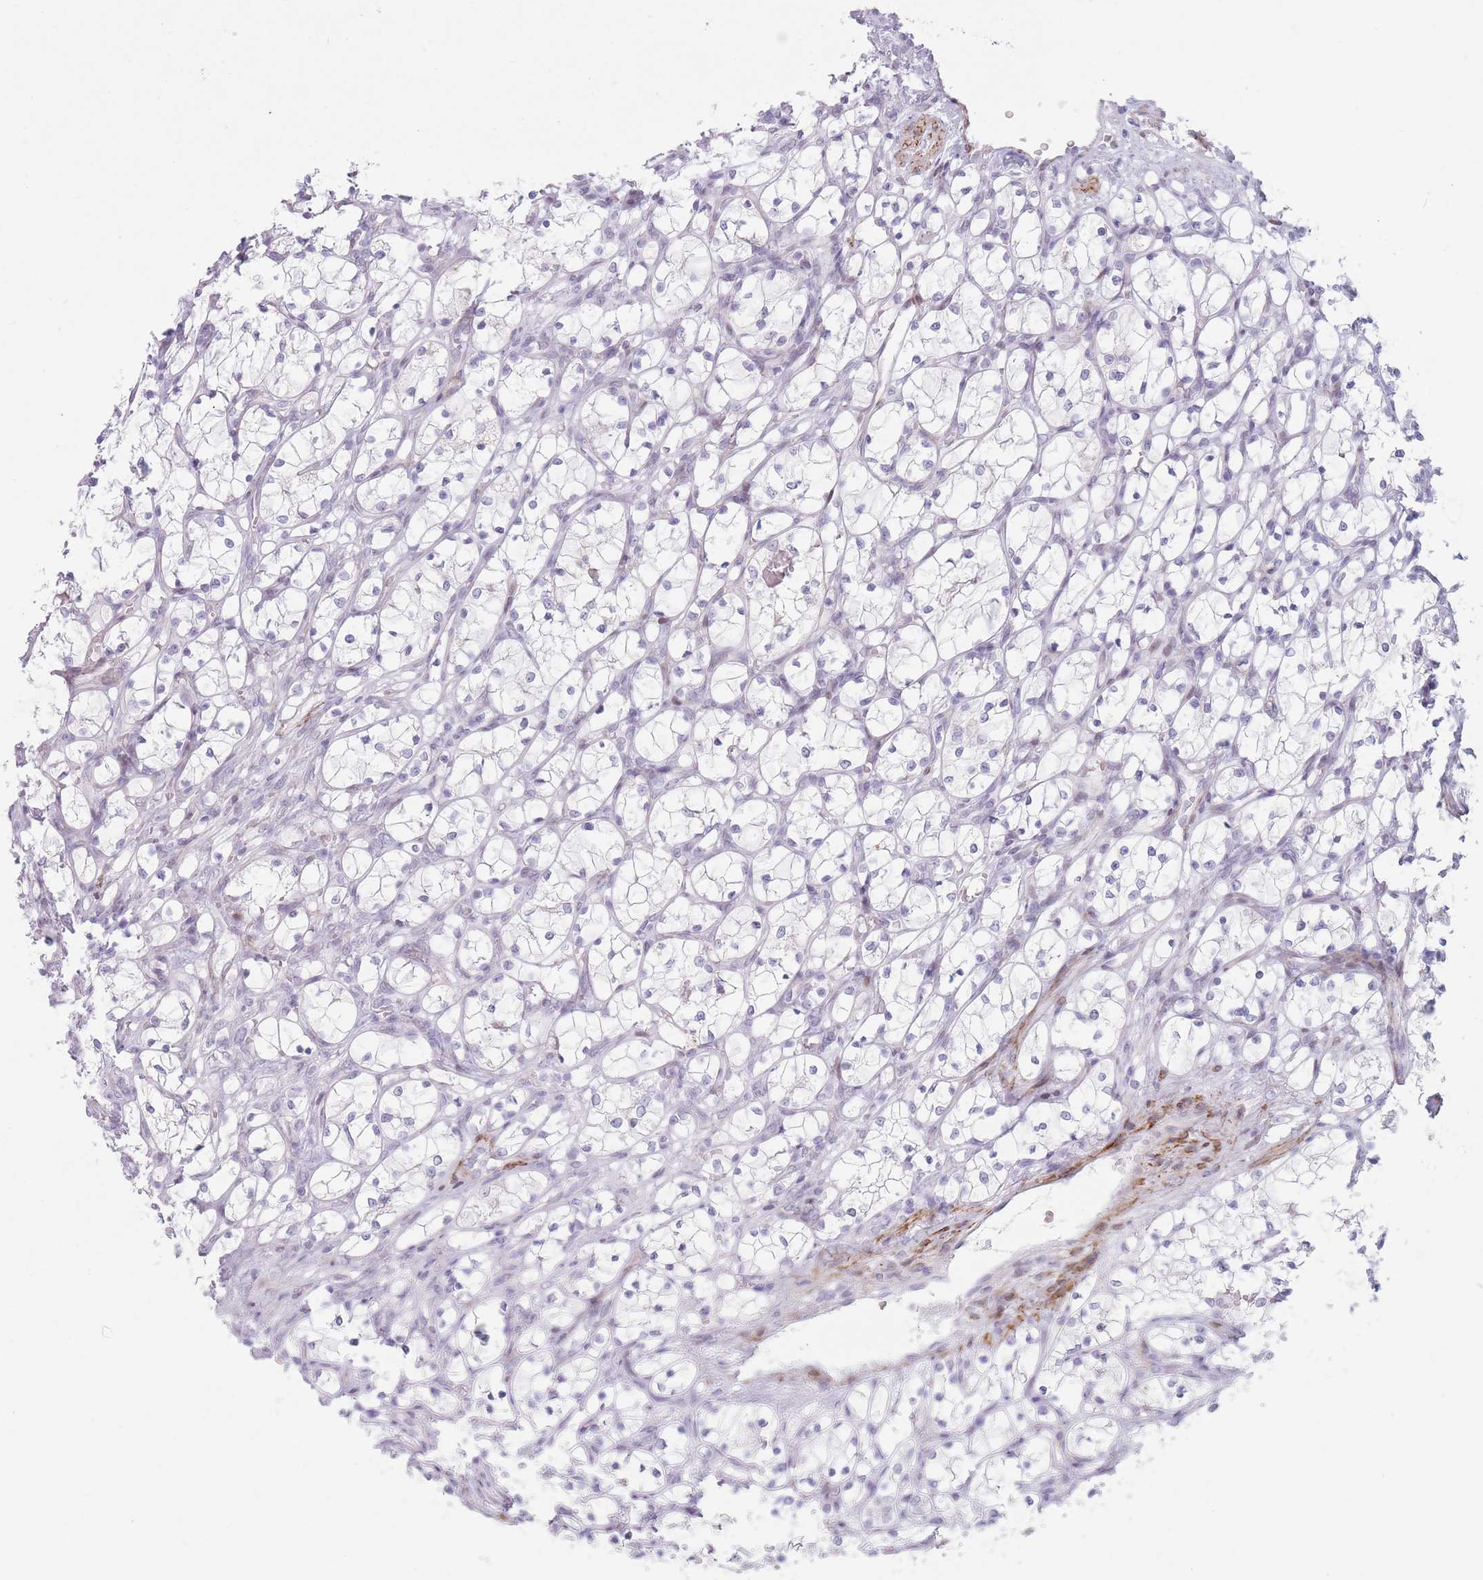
{"staining": {"intensity": "negative", "quantity": "none", "location": "none"}, "tissue": "renal cancer", "cell_type": "Tumor cells", "image_type": "cancer", "snomed": [{"axis": "morphology", "description": "Adenocarcinoma, NOS"}, {"axis": "topography", "description": "Kidney"}], "caption": "Immunohistochemical staining of human renal cancer (adenocarcinoma) exhibits no significant positivity in tumor cells. (DAB immunohistochemistry, high magnification).", "gene": "IFNA6", "patient": {"sex": "female", "age": 69}}